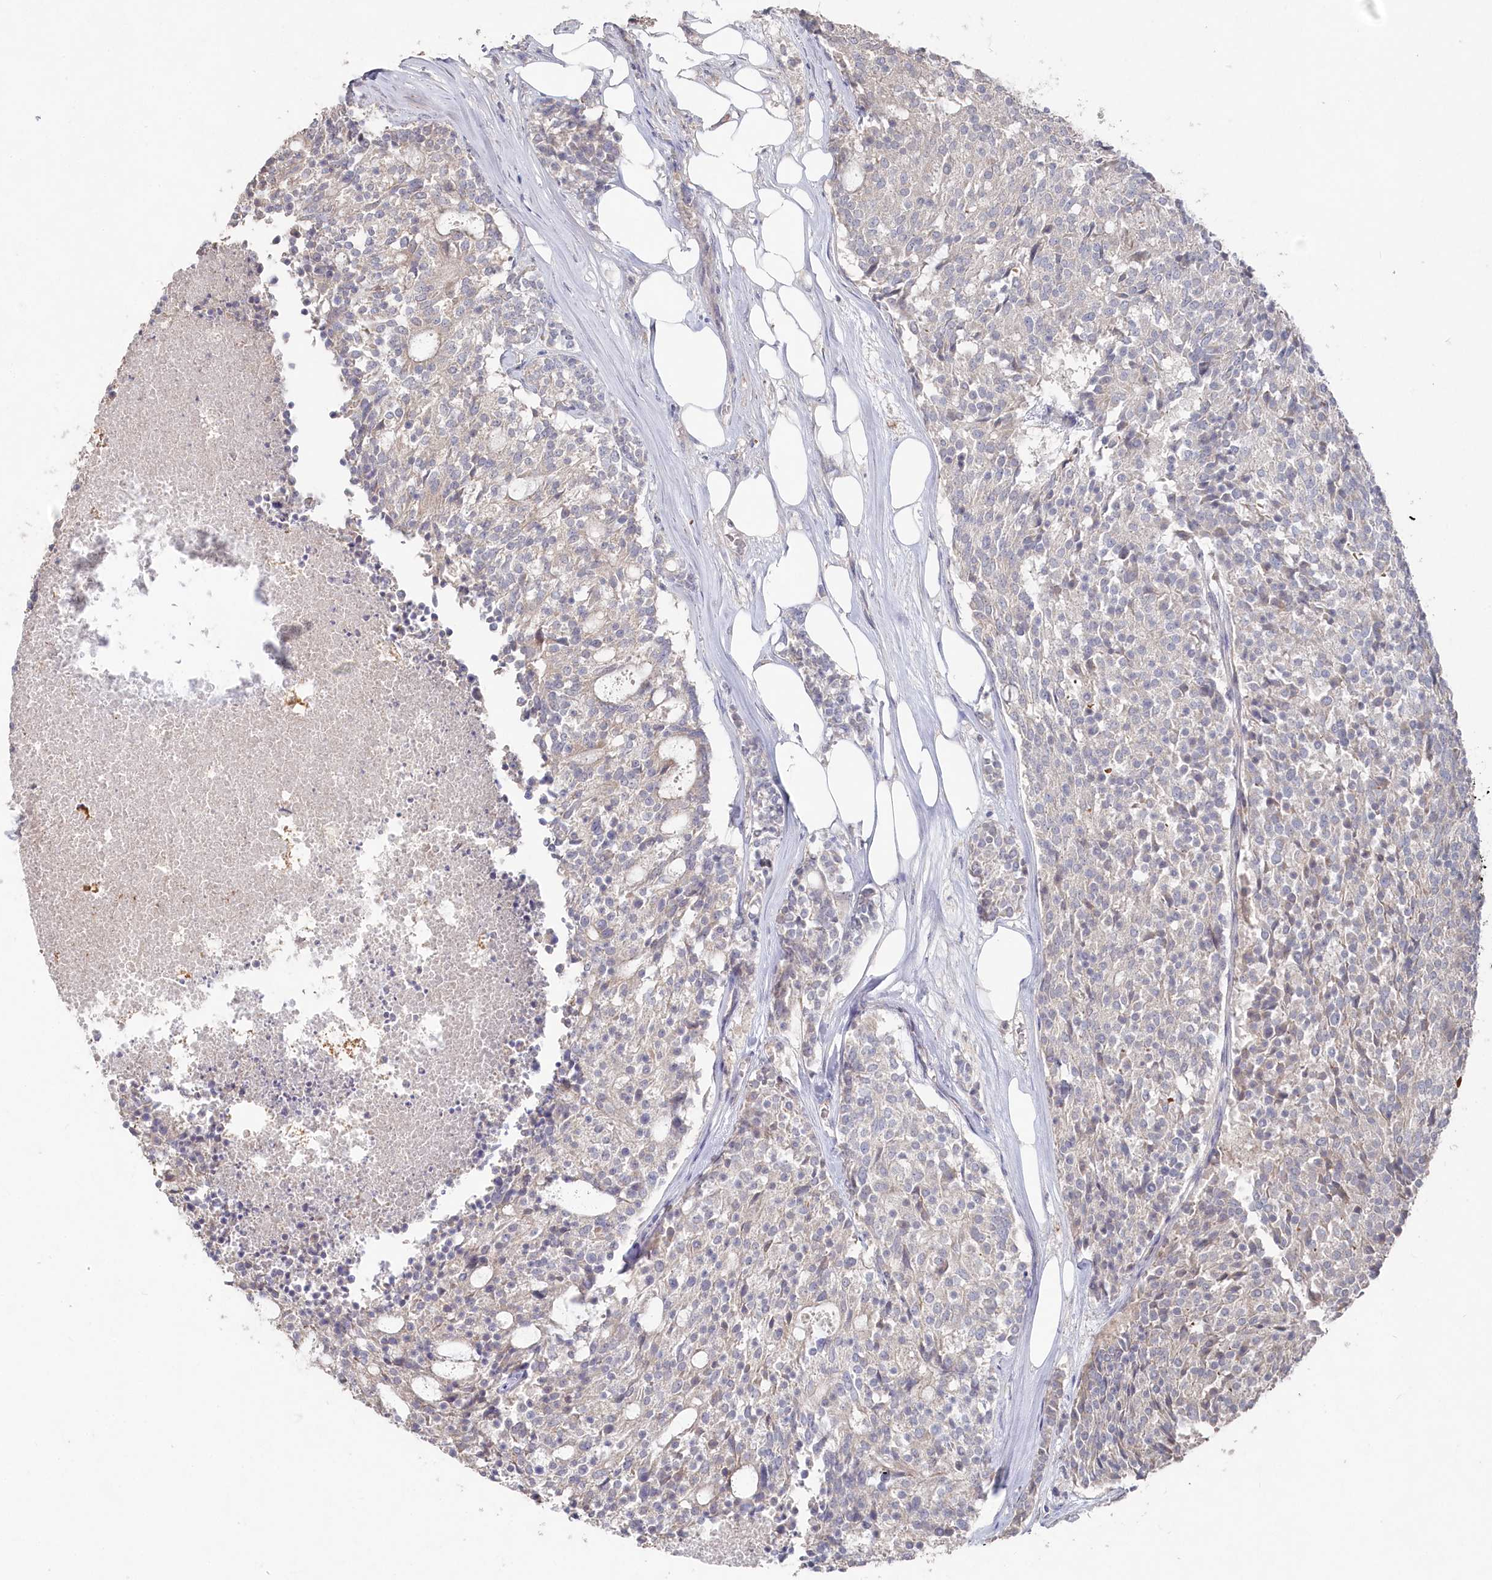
{"staining": {"intensity": "negative", "quantity": "none", "location": "none"}, "tissue": "carcinoid", "cell_type": "Tumor cells", "image_type": "cancer", "snomed": [{"axis": "morphology", "description": "Carcinoid, malignant, NOS"}, {"axis": "topography", "description": "Pancreas"}], "caption": "DAB immunohistochemical staining of malignant carcinoid shows no significant expression in tumor cells.", "gene": "TGFBRAP1", "patient": {"sex": "female", "age": 54}}